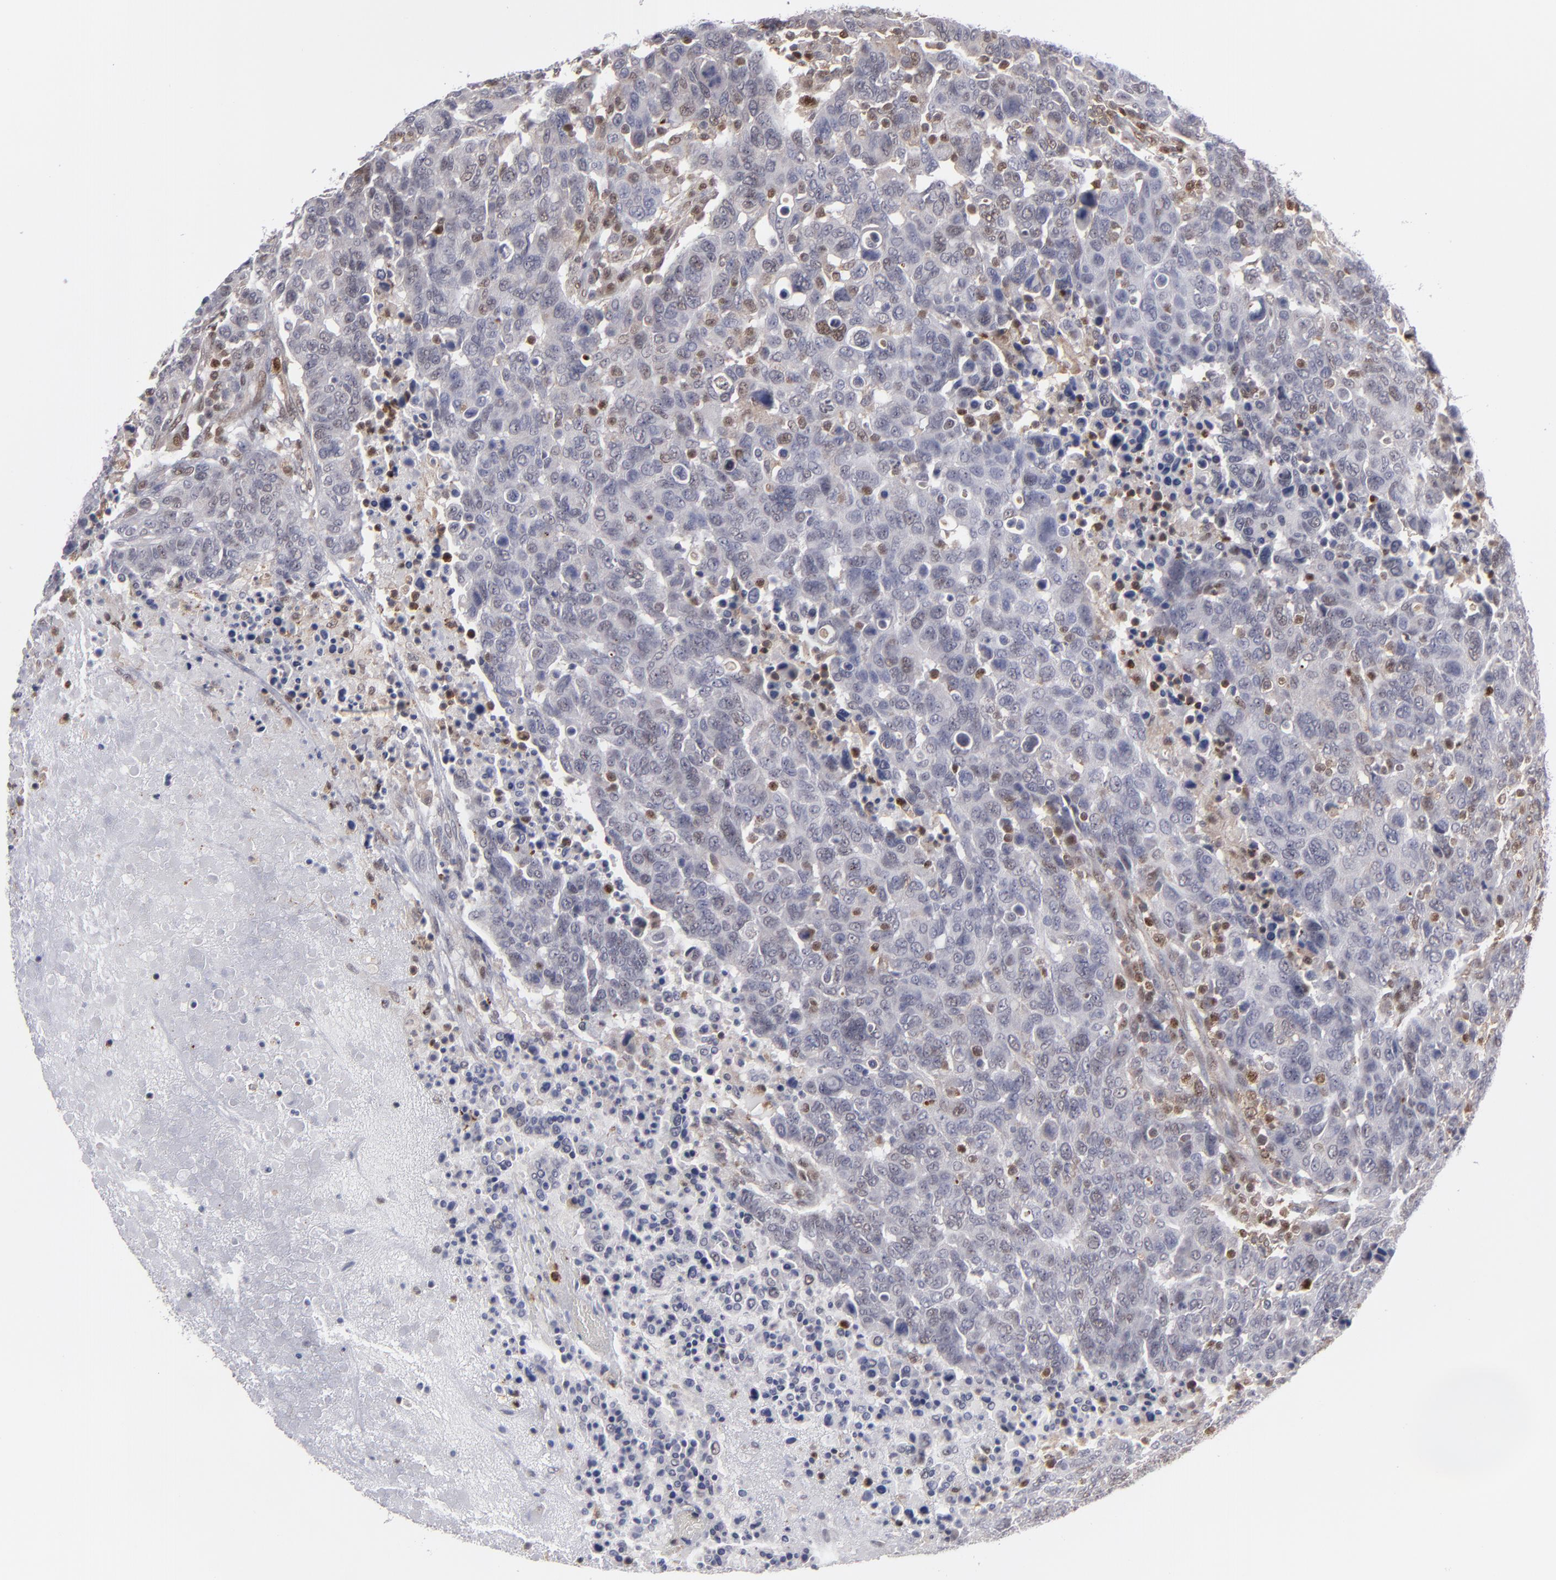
{"staining": {"intensity": "weak", "quantity": "<25%", "location": "cytoplasmic/membranous,nuclear"}, "tissue": "breast cancer", "cell_type": "Tumor cells", "image_type": "cancer", "snomed": [{"axis": "morphology", "description": "Duct carcinoma"}, {"axis": "topography", "description": "Breast"}], "caption": "IHC photomicrograph of intraductal carcinoma (breast) stained for a protein (brown), which demonstrates no expression in tumor cells.", "gene": "GSR", "patient": {"sex": "female", "age": 37}}